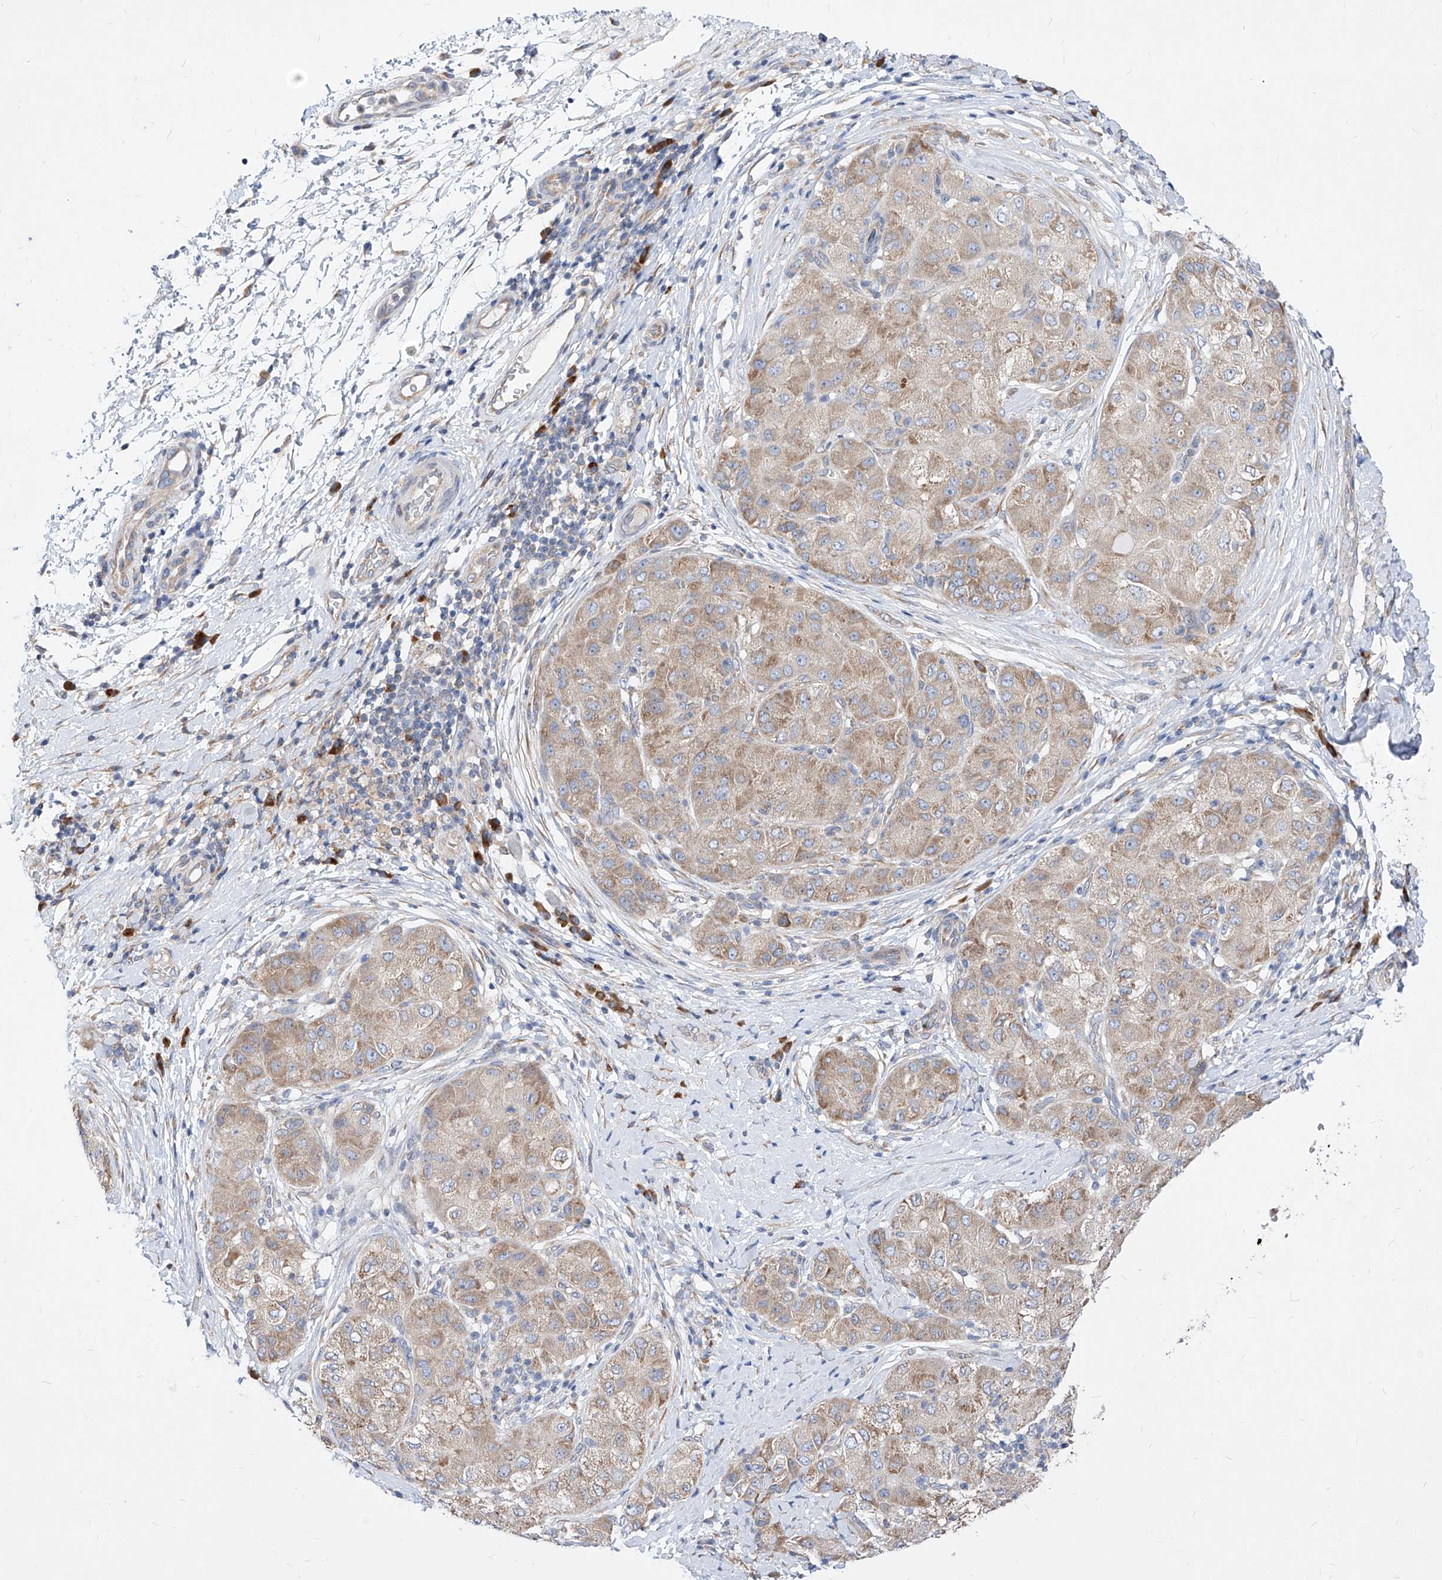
{"staining": {"intensity": "weak", "quantity": "25%-75%", "location": "cytoplasmic/membranous"}, "tissue": "liver cancer", "cell_type": "Tumor cells", "image_type": "cancer", "snomed": [{"axis": "morphology", "description": "Carcinoma, Hepatocellular, NOS"}, {"axis": "topography", "description": "Liver"}], "caption": "An immunohistochemistry (IHC) image of tumor tissue is shown. Protein staining in brown highlights weak cytoplasmic/membranous positivity in liver hepatocellular carcinoma within tumor cells. (brown staining indicates protein expression, while blue staining denotes nuclei).", "gene": "UFL1", "patient": {"sex": "male", "age": 80}}